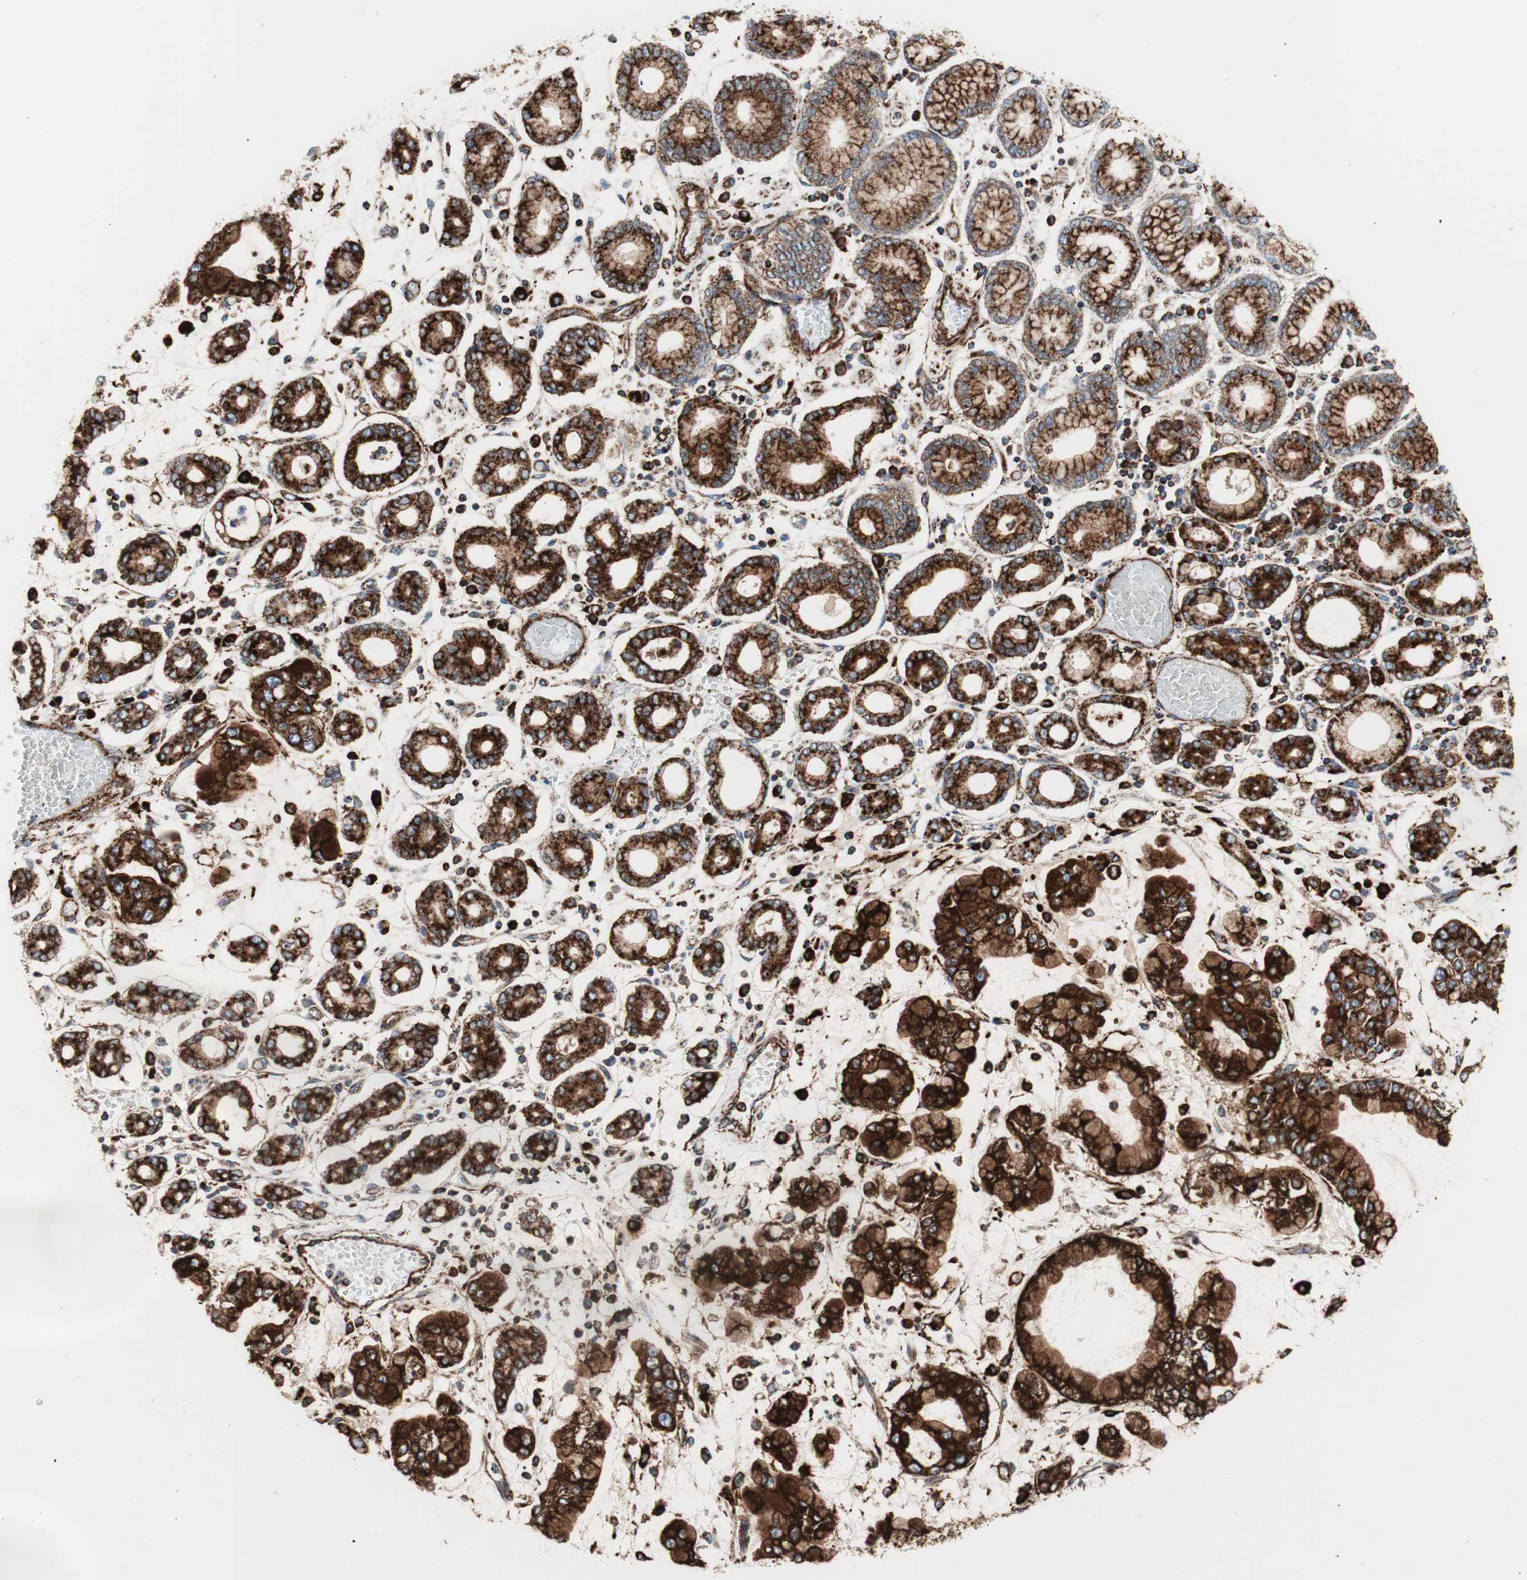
{"staining": {"intensity": "strong", "quantity": ">75%", "location": "cytoplasmic/membranous"}, "tissue": "stomach cancer", "cell_type": "Tumor cells", "image_type": "cancer", "snomed": [{"axis": "morphology", "description": "Normal tissue, NOS"}, {"axis": "morphology", "description": "Adenocarcinoma, NOS"}, {"axis": "topography", "description": "Stomach, upper"}, {"axis": "topography", "description": "Stomach"}], "caption": "A brown stain labels strong cytoplasmic/membranous expression of a protein in adenocarcinoma (stomach) tumor cells.", "gene": "LAMP1", "patient": {"sex": "male", "age": 76}}